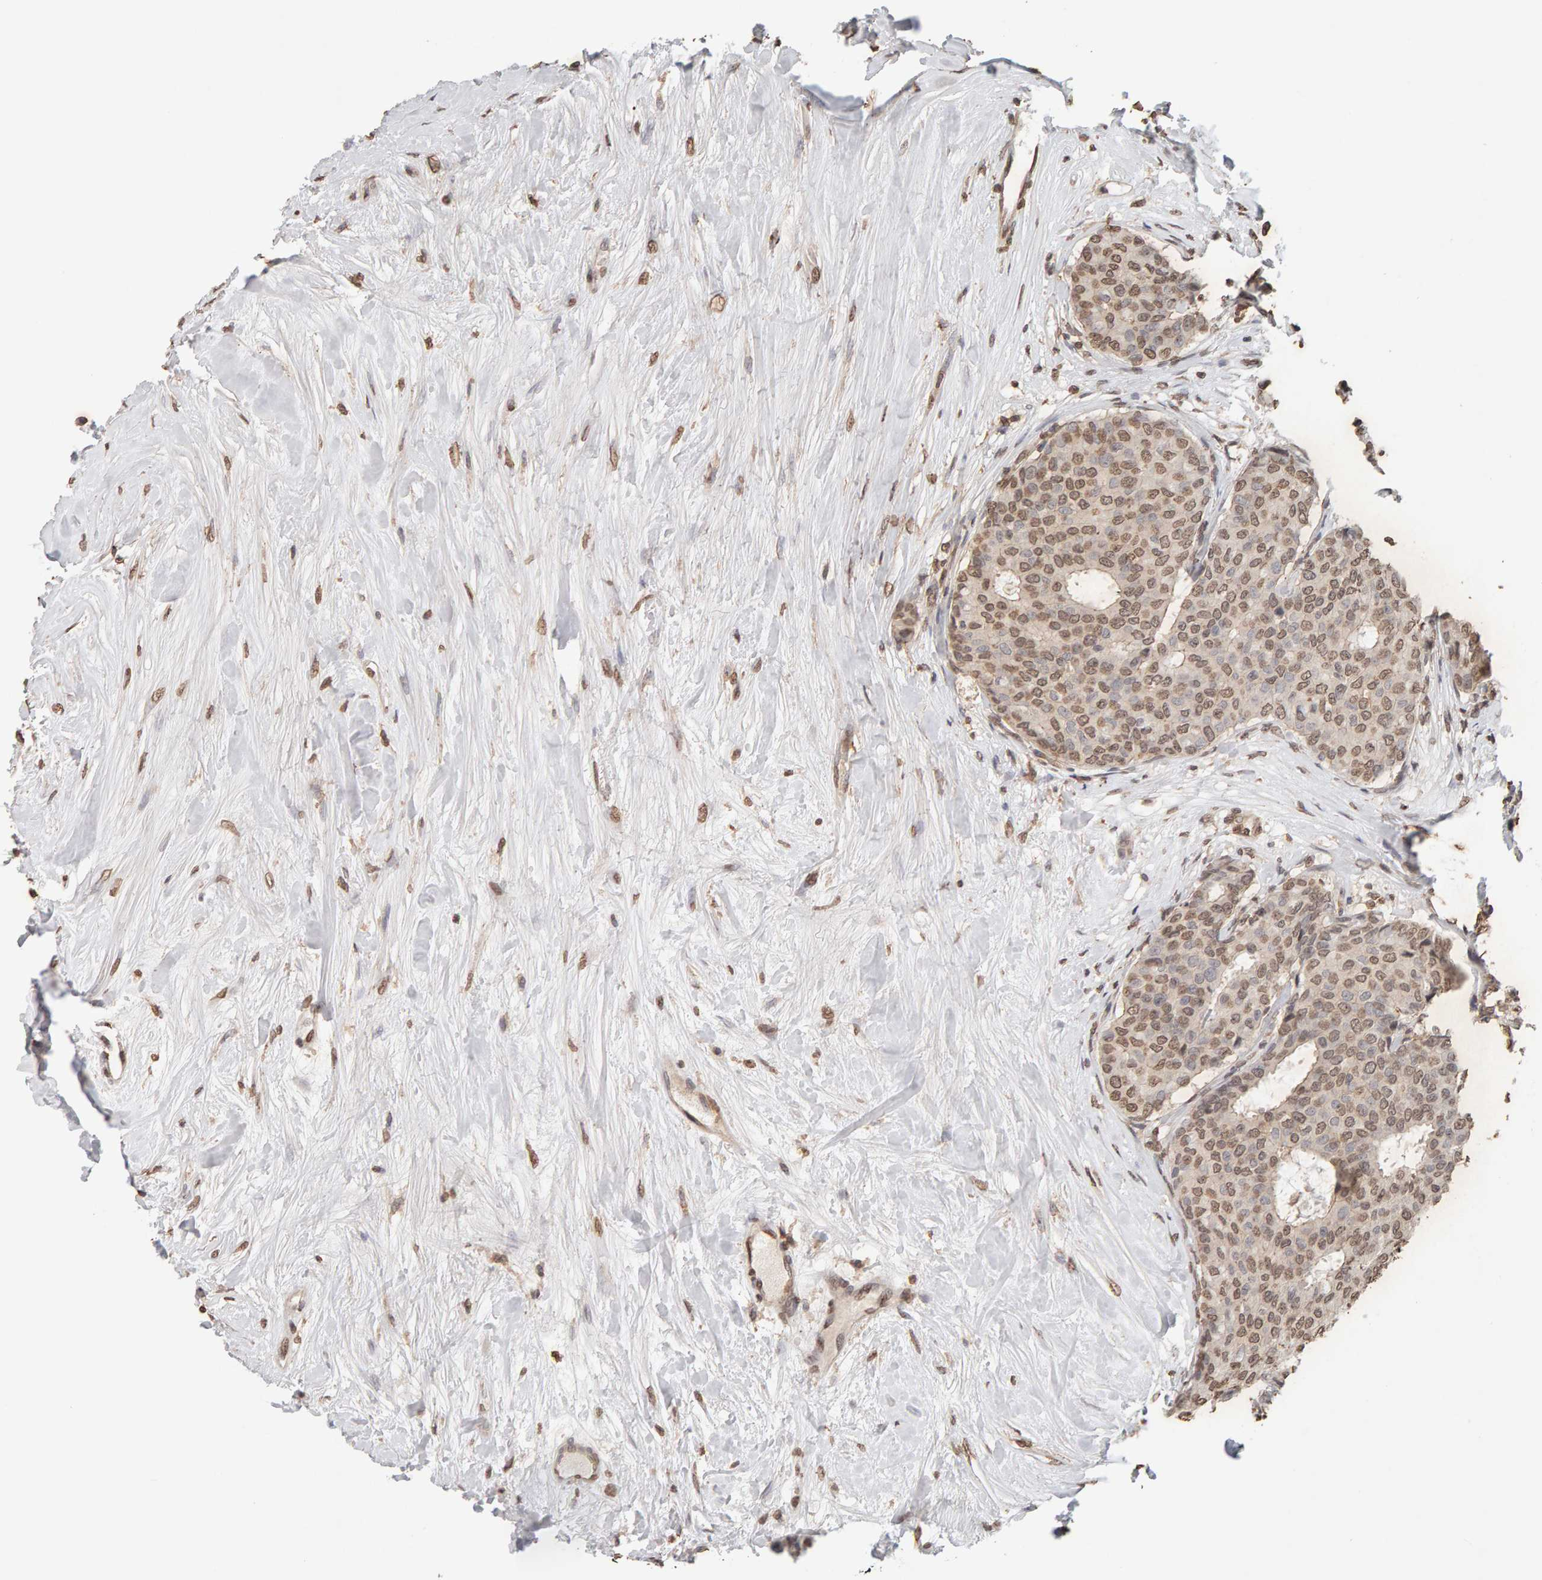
{"staining": {"intensity": "weak", "quantity": ">75%", "location": "nuclear"}, "tissue": "breast cancer", "cell_type": "Tumor cells", "image_type": "cancer", "snomed": [{"axis": "morphology", "description": "Duct carcinoma"}, {"axis": "topography", "description": "Breast"}], "caption": "Breast cancer tissue shows weak nuclear expression in approximately >75% of tumor cells, visualized by immunohistochemistry.", "gene": "DNAJB5", "patient": {"sex": "female", "age": 75}}